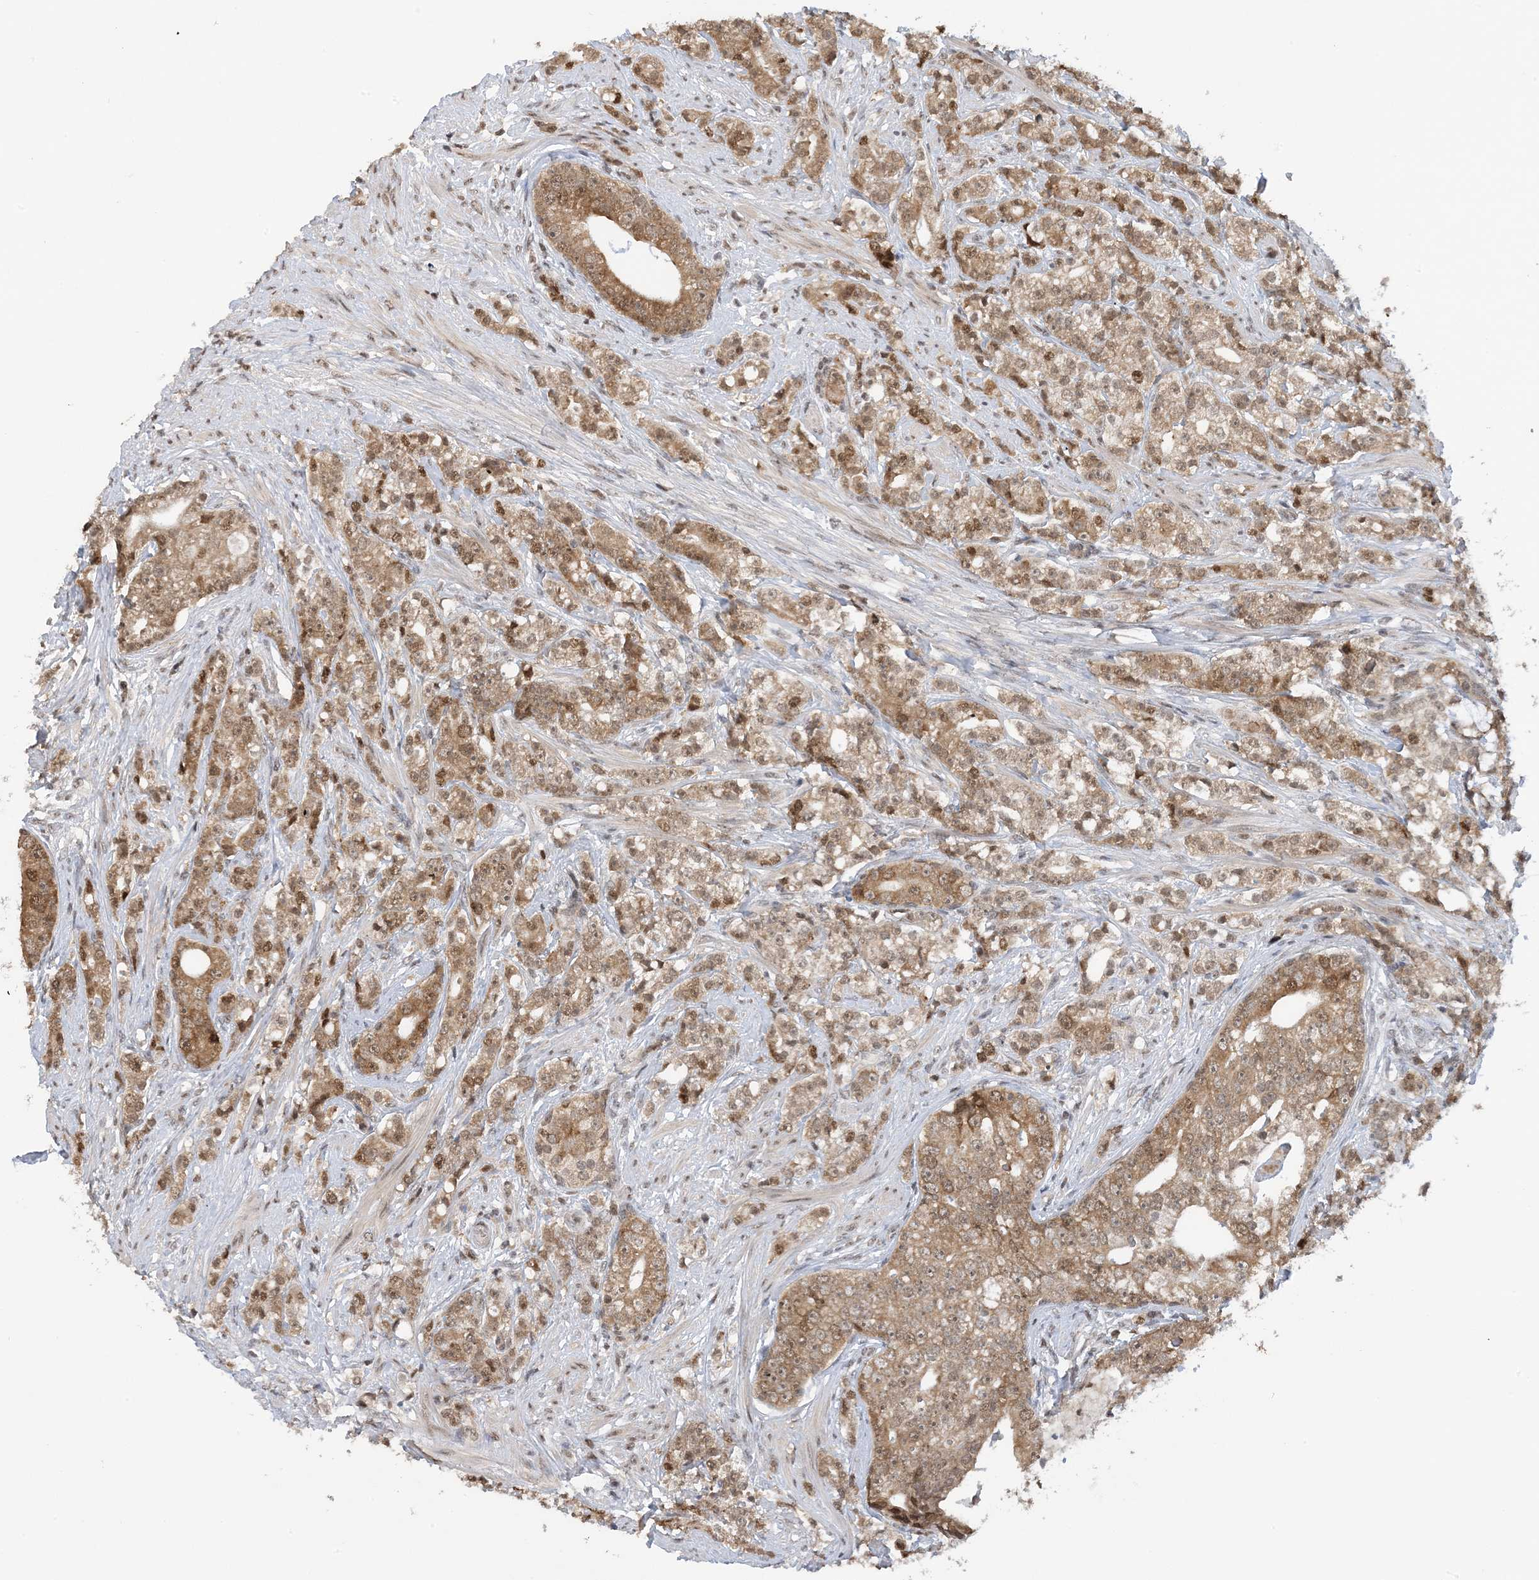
{"staining": {"intensity": "moderate", "quantity": "25%-75%", "location": "cytoplasmic/membranous,nuclear"}, "tissue": "prostate cancer", "cell_type": "Tumor cells", "image_type": "cancer", "snomed": [{"axis": "morphology", "description": "Adenocarcinoma, High grade"}, {"axis": "topography", "description": "Prostate"}], "caption": "Immunohistochemistry histopathology image of human adenocarcinoma (high-grade) (prostate) stained for a protein (brown), which reveals medium levels of moderate cytoplasmic/membranous and nuclear expression in about 25%-75% of tumor cells.", "gene": "ACYP2", "patient": {"sex": "male", "age": 69}}